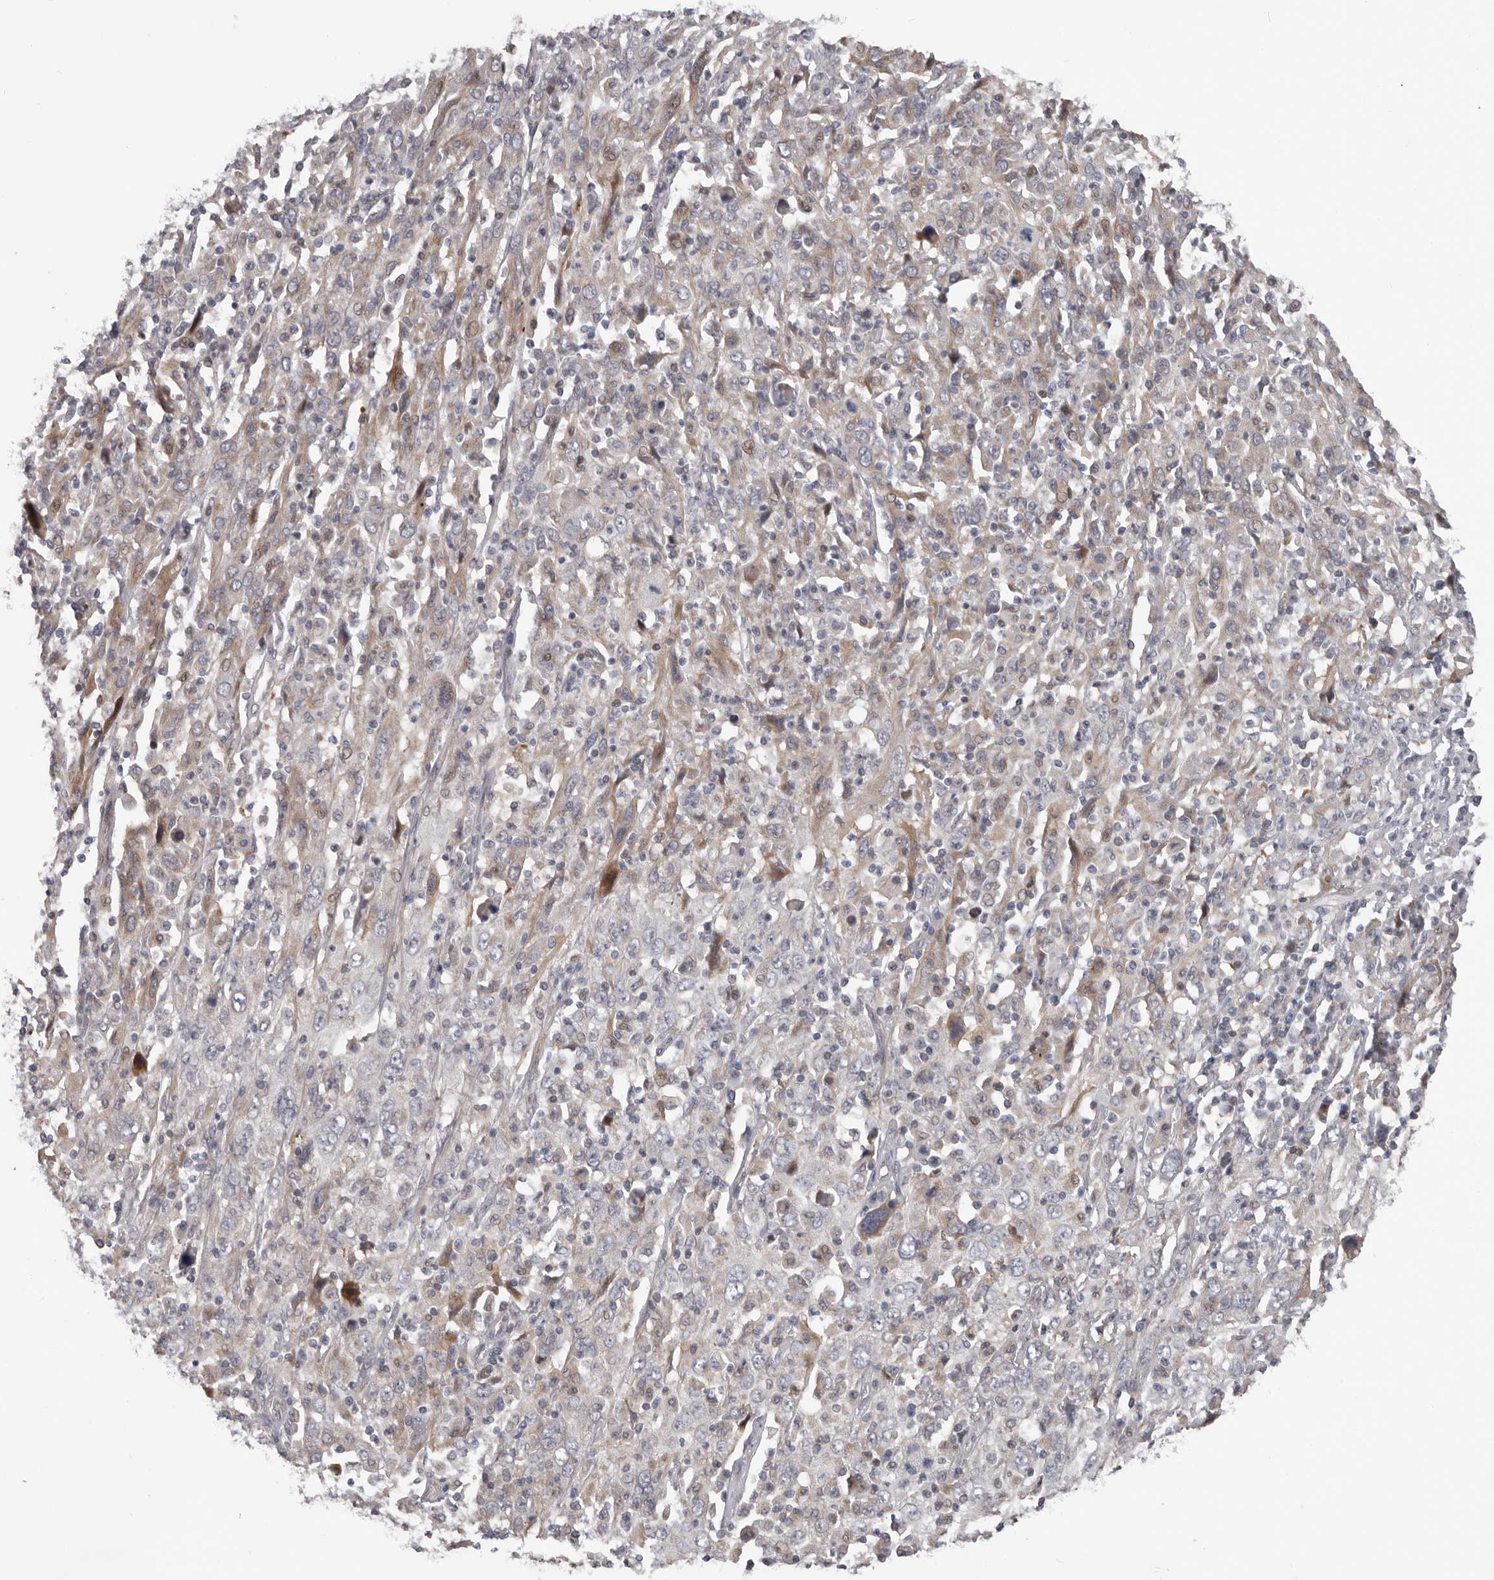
{"staining": {"intensity": "weak", "quantity": "<25%", "location": "cytoplasmic/membranous"}, "tissue": "cervical cancer", "cell_type": "Tumor cells", "image_type": "cancer", "snomed": [{"axis": "morphology", "description": "Squamous cell carcinoma, NOS"}, {"axis": "topography", "description": "Cervix"}], "caption": "An immunohistochemistry (IHC) micrograph of cervical cancer is shown. There is no staining in tumor cells of cervical cancer. (DAB (3,3'-diaminobenzidine) immunohistochemistry visualized using brightfield microscopy, high magnification).", "gene": "RNF217", "patient": {"sex": "female", "age": 46}}